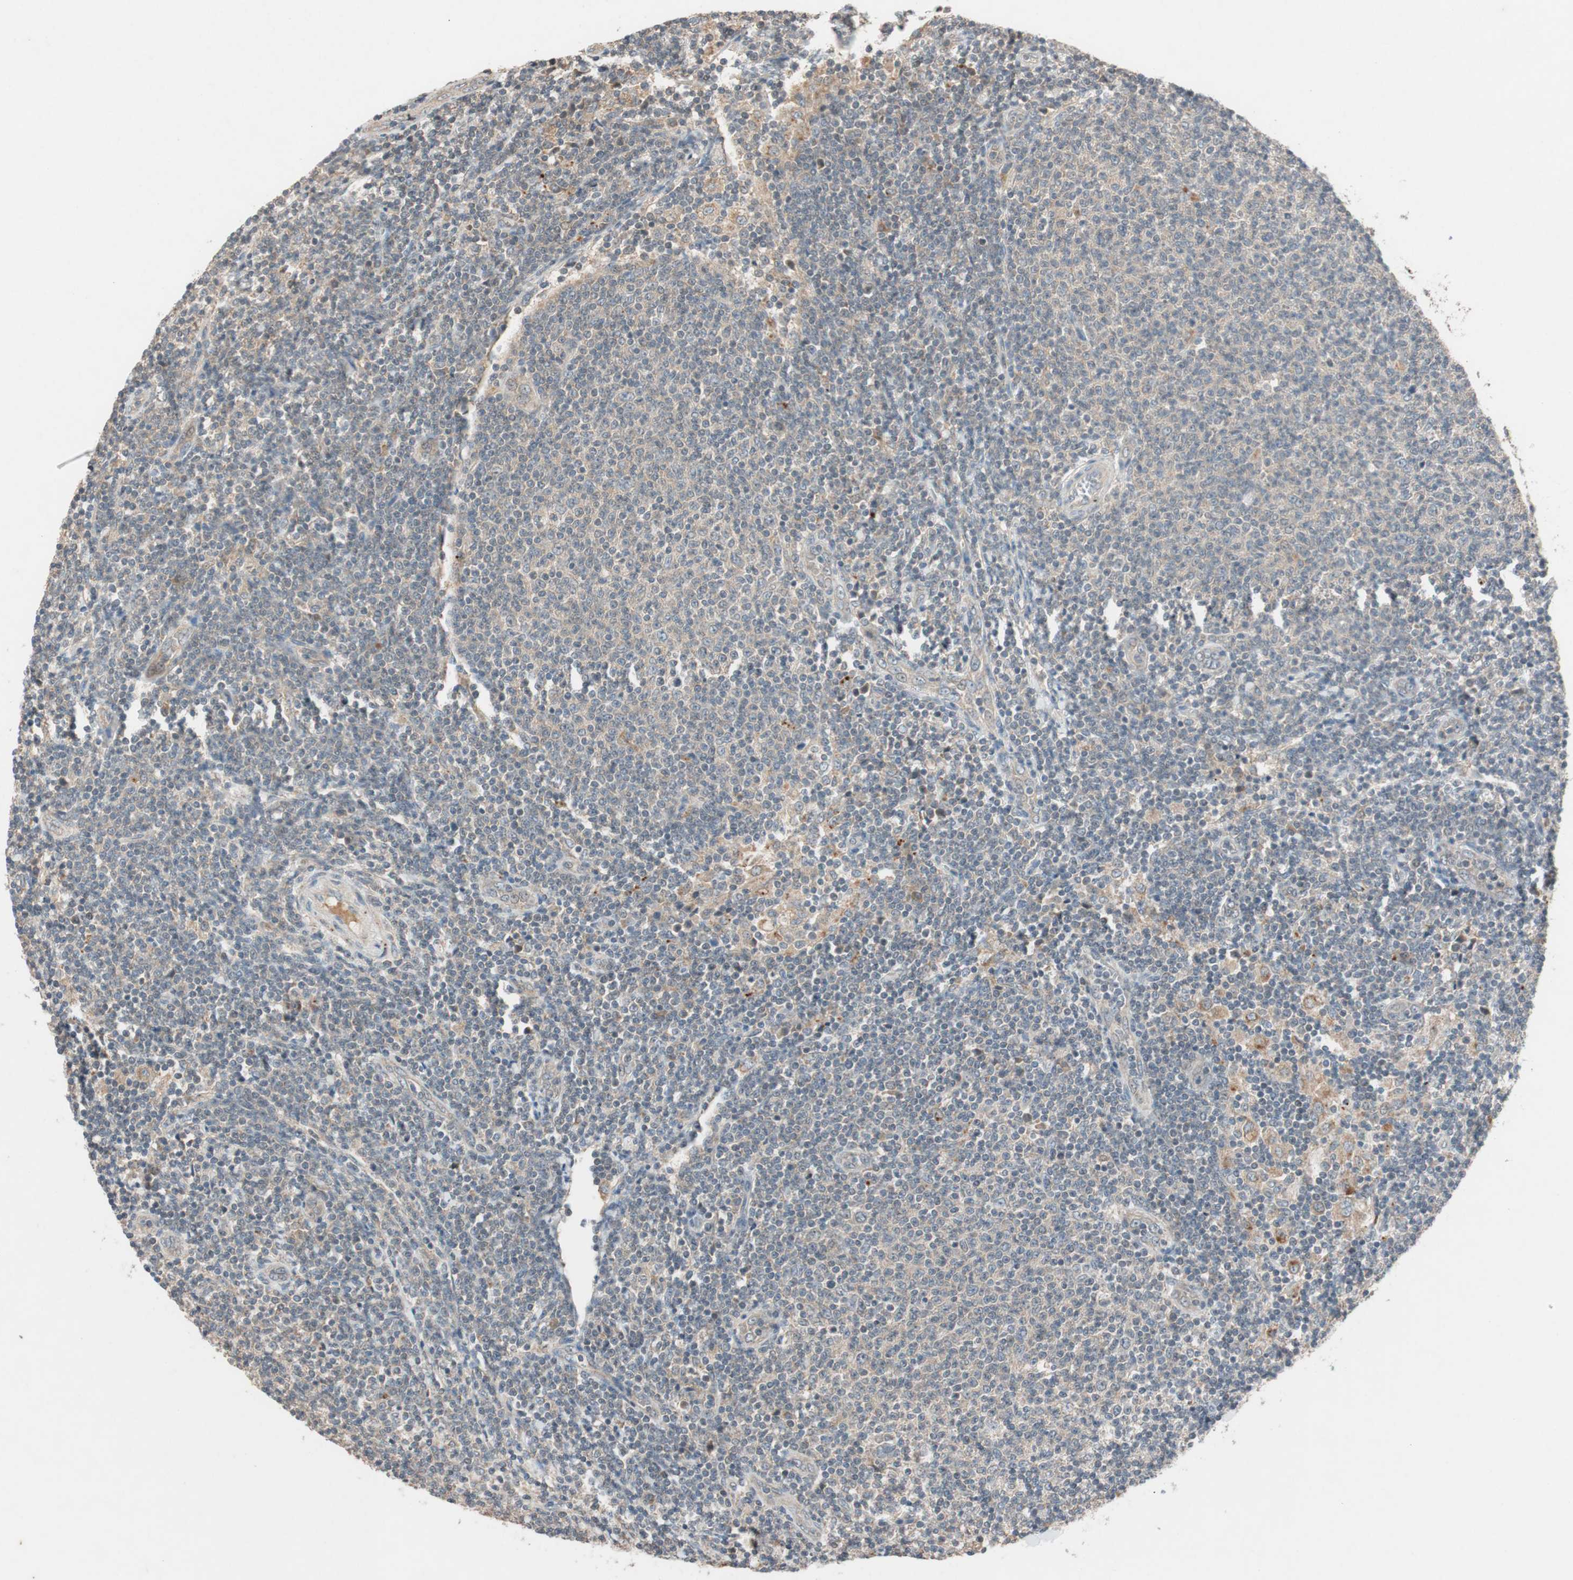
{"staining": {"intensity": "weak", "quantity": "25%-75%", "location": "cytoplasmic/membranous"}, "tissue": "lymphoma", "cell_type": "Tumor cells", "image_type": "cancer", "snomed": [{"axis": "morphology", "description": "Malignant lymphoma, non-Hodgkin's type, Low grade"}, {"axis": "topography", "description": "Lymph node"}], "caption": "A micrograph of human low-grade malignant lymphoma, non-Hodgkin's type stained for a protein demonstrates weak cytoplasmic/membranous brown staining in tumor cells.", "gene": "GLB1", "patient": {"sex": "male", "age": 66}}